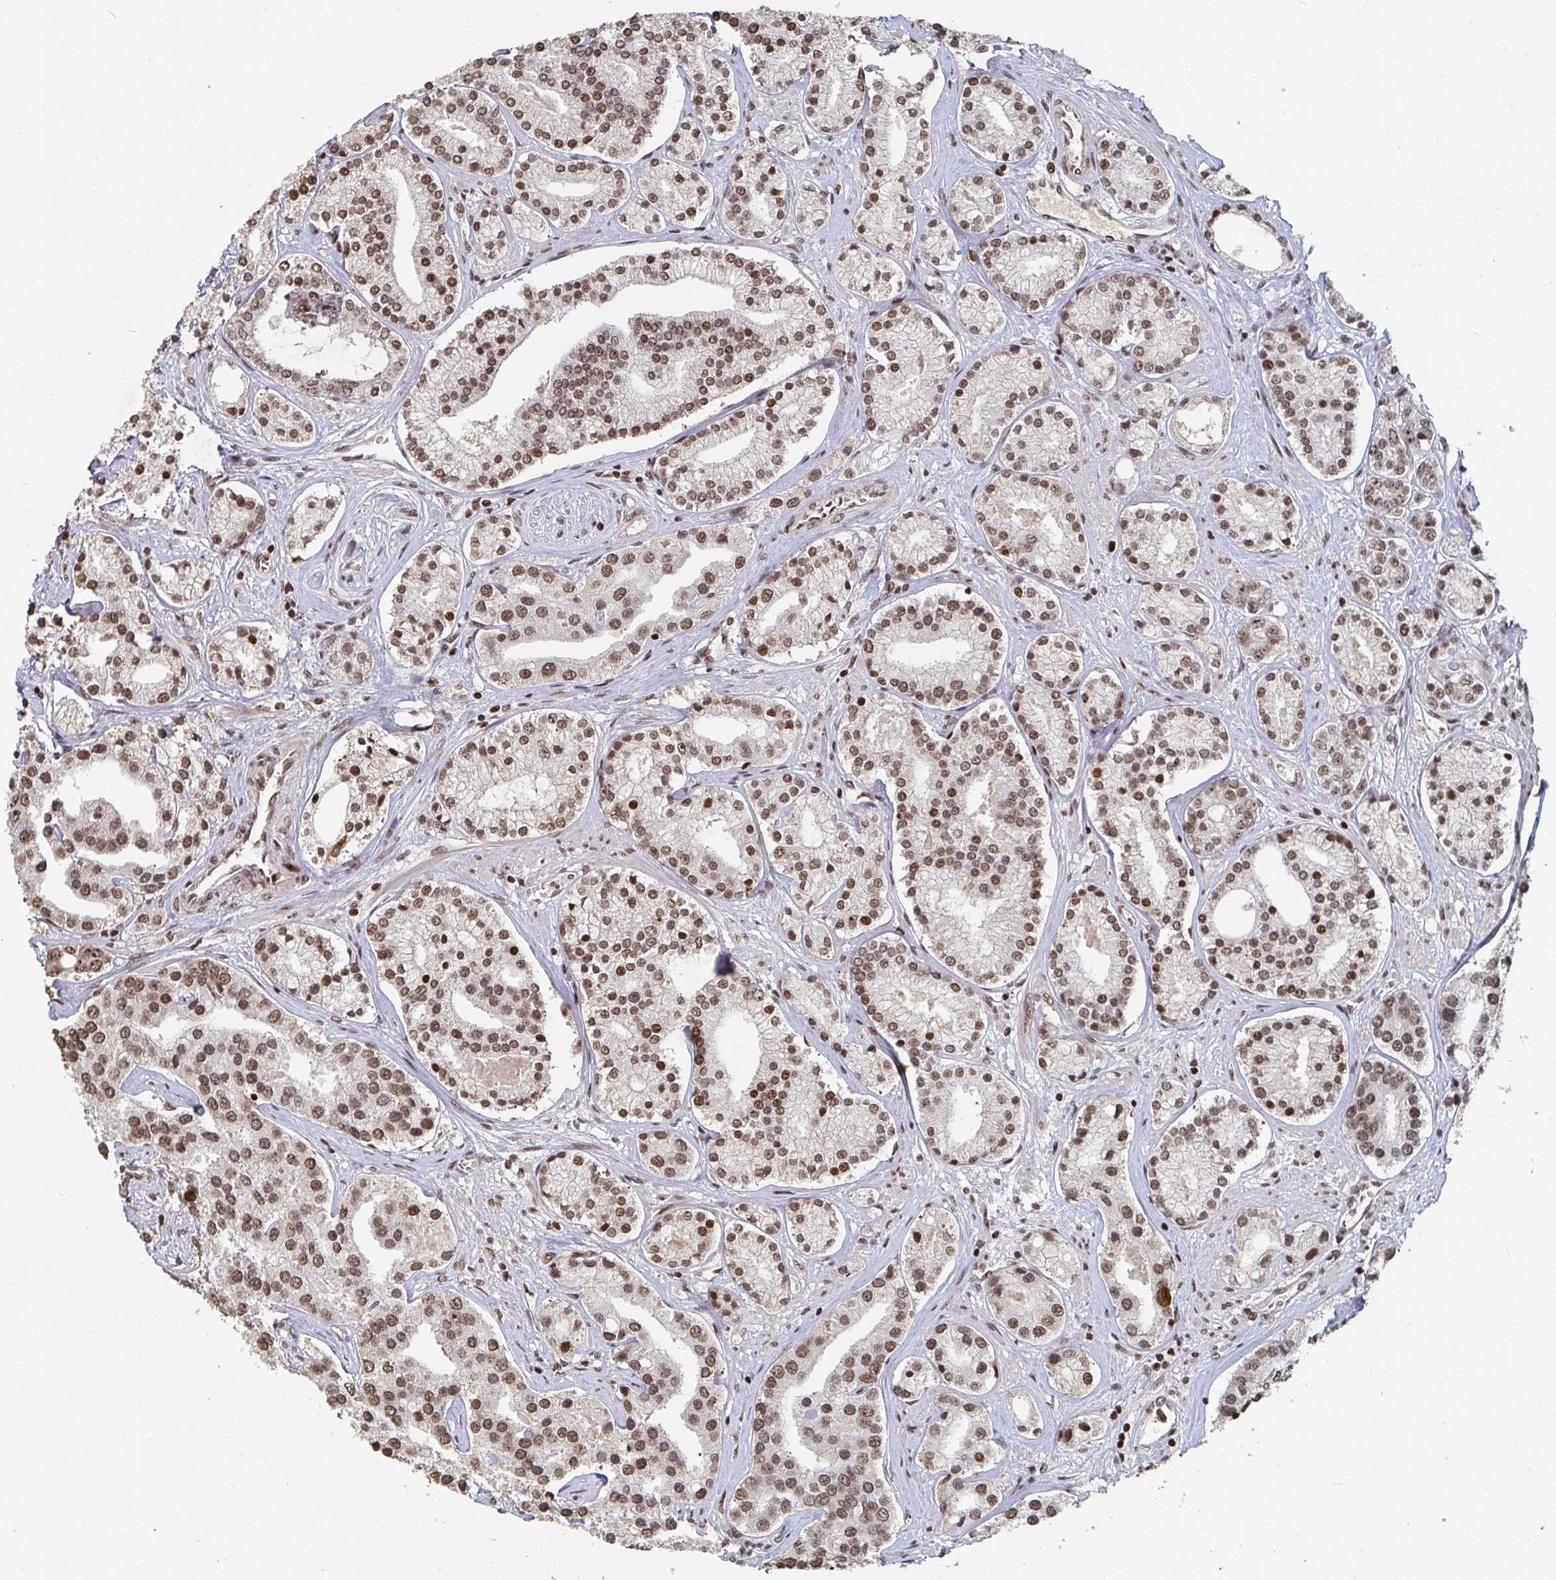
{"staining": {"intensity": "moderate", "quantity": ">75%", "location": "nuclear"}, "tissue": "prostate cancer", "cell_type": "Tumor cells", "image_type": "cancer", "snomed": [{"axis": "morphology", "description": "Adenocarcinoma, High grade"}, {"axis": "topography", "description": "Prostate"}], "caption": "A high-resolution micrograph shows IHC staining of prostate cancer, which demonstrates moderate nuclear positivity in about >75% of tumor cells.", "gene": "ZDHHC12", "patient": {"sex": "male", "age": 58}}